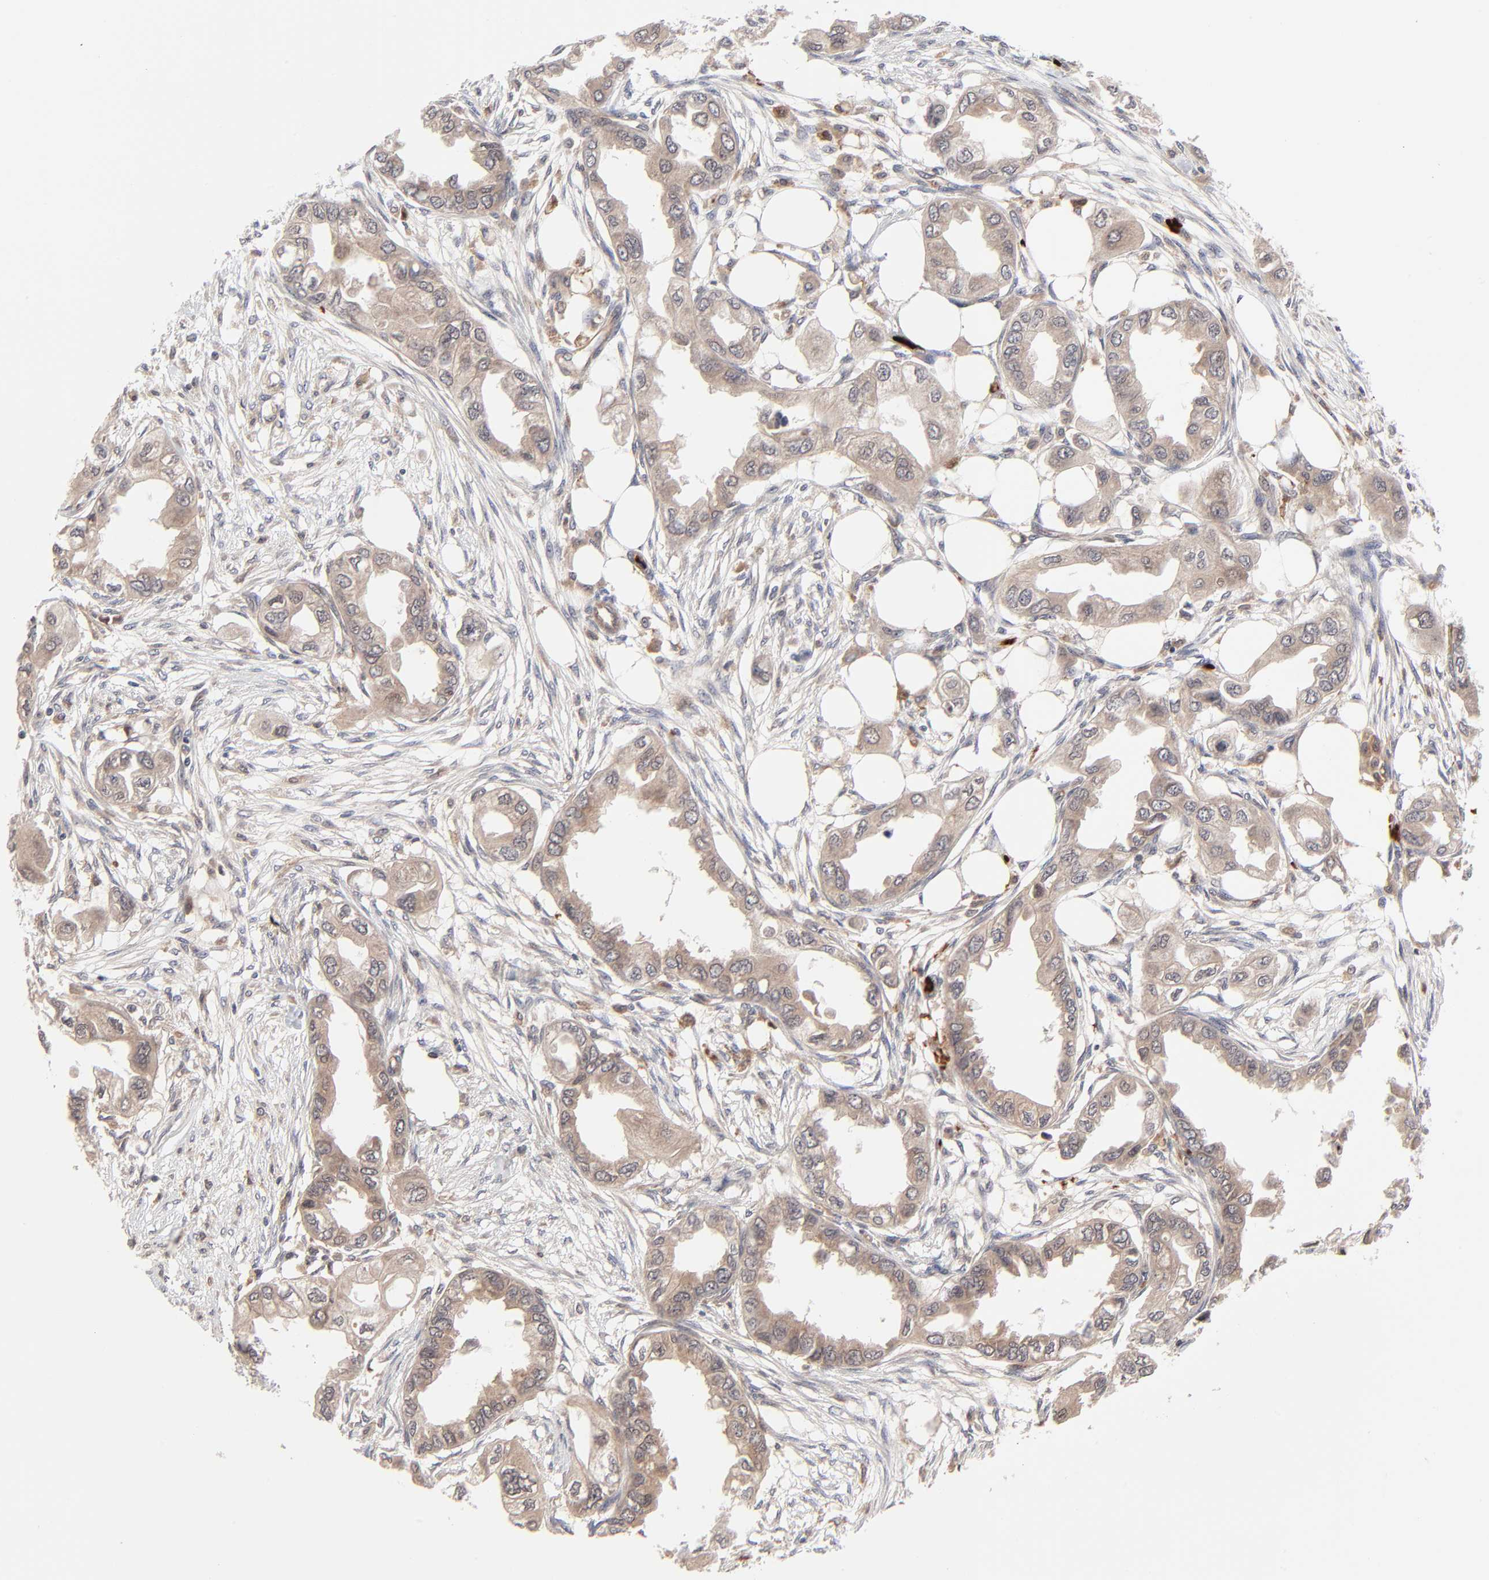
{"staining": {"intensity": "weak", "quantity": ">75%", "location": "cytoplasmic/membranous"}, "tissue": "endometrial cancer", "cell_type": "Tumor cells", "image_type": "cancer", "snomed": [{"axis": "morphology", "description": "Adenocarcinoma, NOS"}, {"axis": "topography", "description": "Endometrium"}], "caption": "There is low levels of weak cytoplasmic/membranous staining in tumor cells of endometrial cancer (adenocarcinoma), as demonstrated by immunohistochemical staining (brown color).", "gene": "CASP10", "patient": {"sex": "female", "age": 67}}